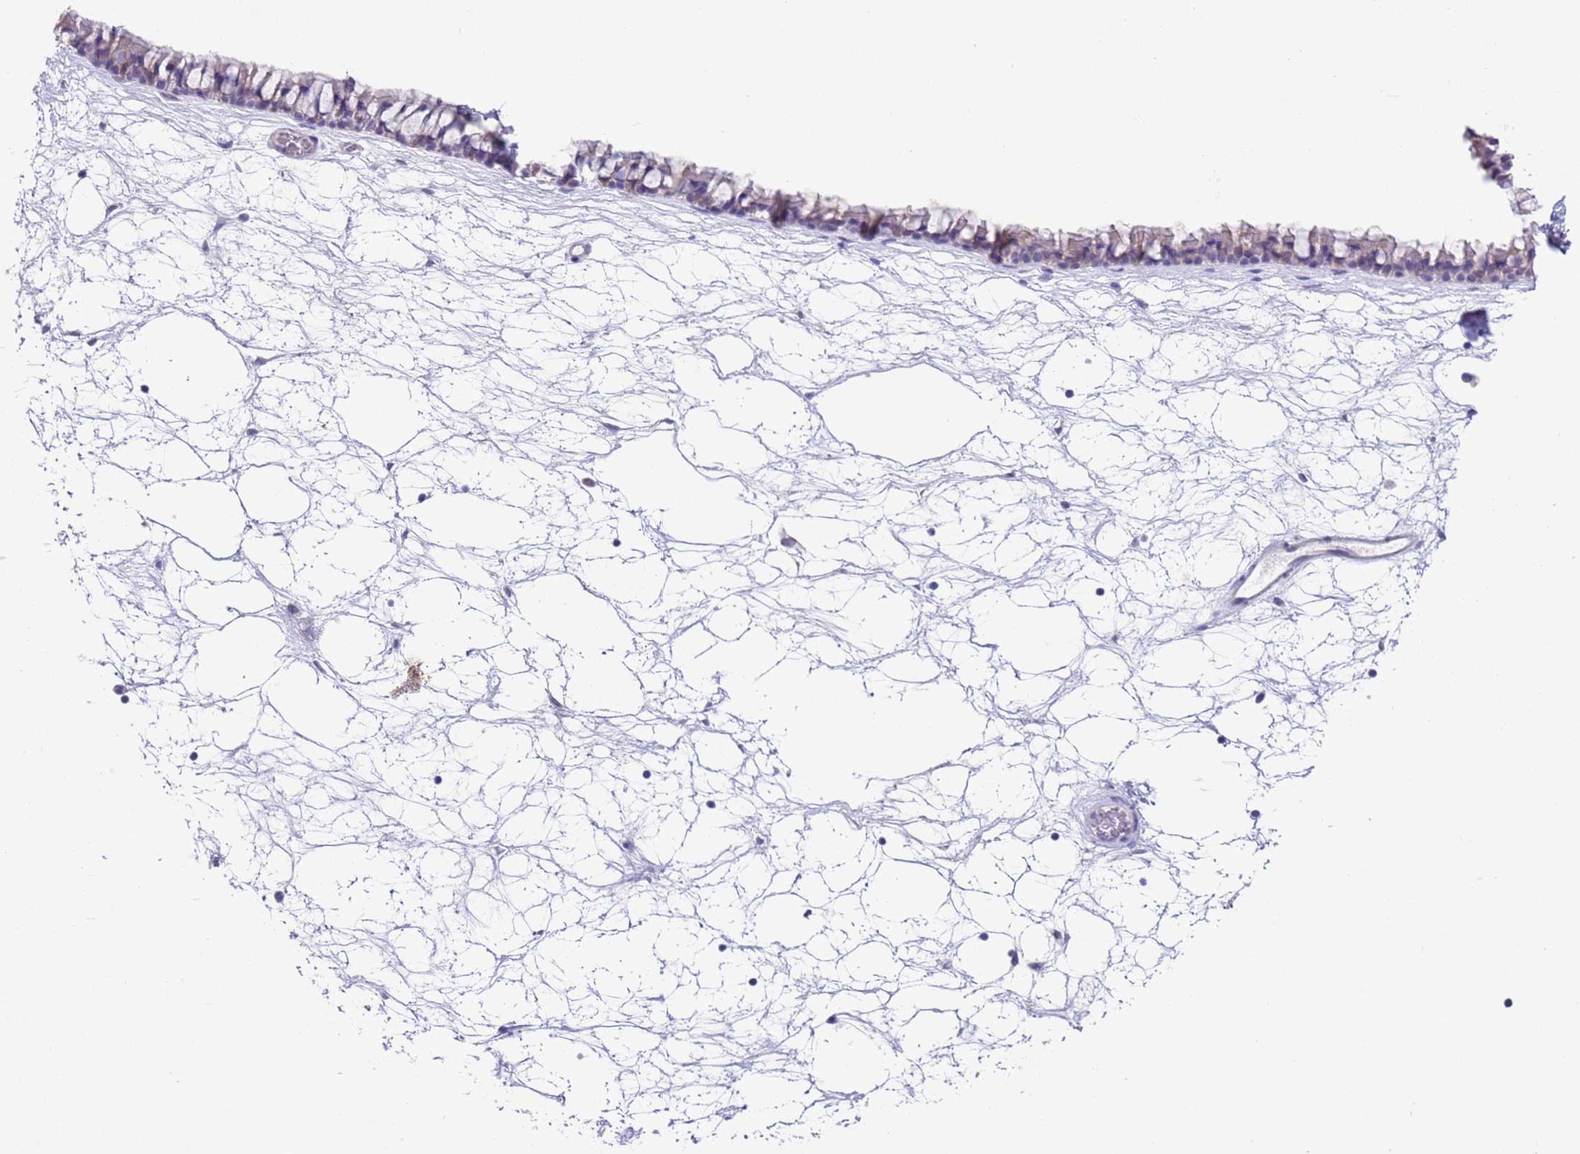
{"staining": {"intensity": "negative", "quantity": "none", "location": "none"}, "tissue": "nasopharynx", "cell_type": "Respiratory epithelial cells", "image_type": "normal", "snomed": [{"axis": "morphology", "description": "Normal tissue, NOS"}, {"axis": "topography", "description": "Nasopharynx"}], "caption": "An image of human nasopharynx is negative for staining in respiratory epithelial cells. The staining was performed using DAB (3,3'-diaminobenzidine) to visualize the protein expression in brown, while the nuclei were stained in blue with hematoxylin (Magnification: 20x).", "gene": "SPIRE2", "patient": {"sex": "male", "age": 64}}